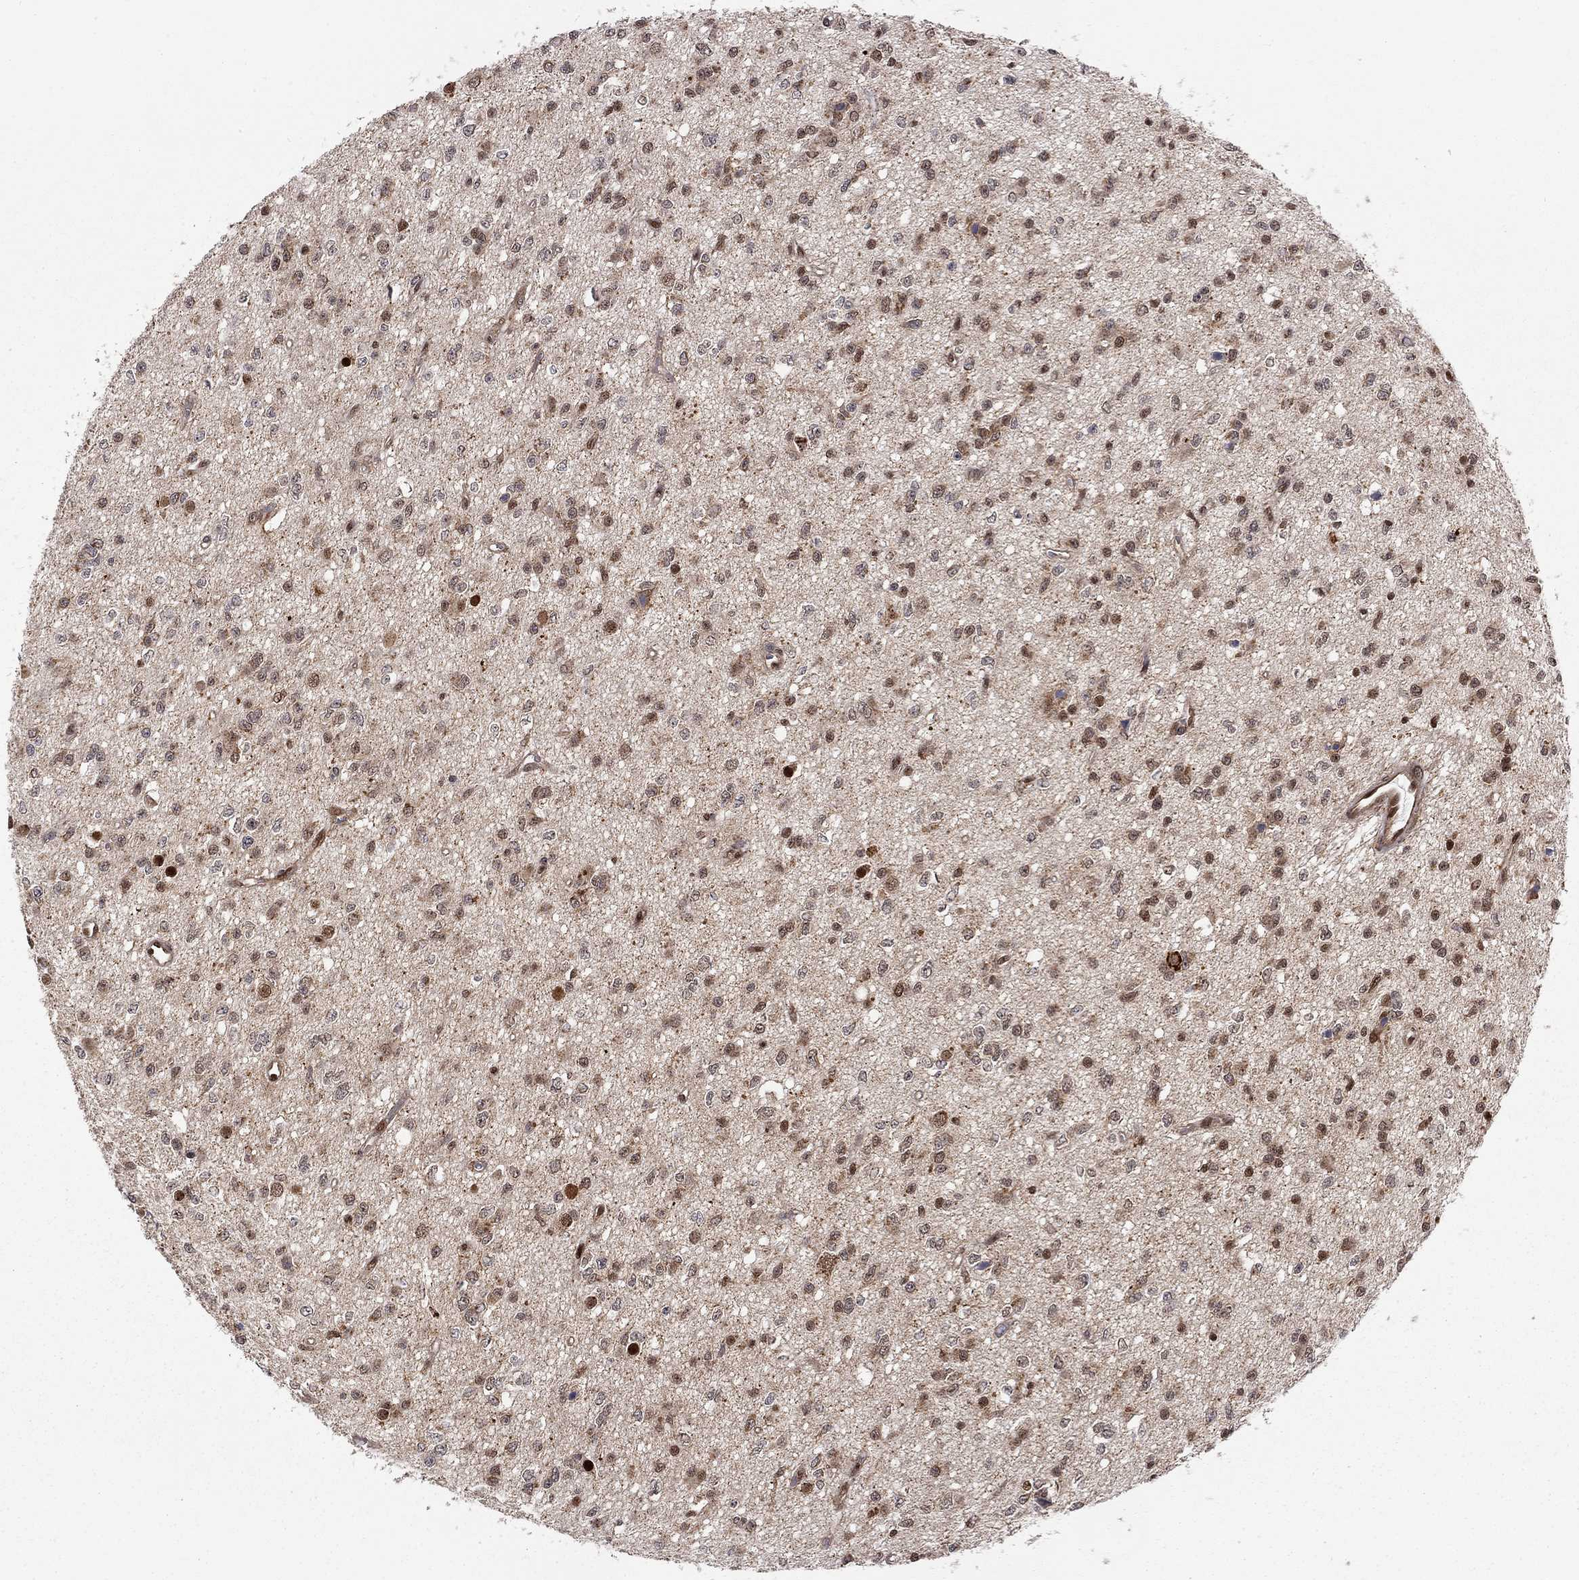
{"staining": {"intensity": "strong", "quantity": "<25%", "location": "nuclear"}, "tissue": "glioma", "cell_type": "Tumor cells", "image_type": "cancer", "snomed": [{"axis": "morphology", "description": "Glioma, malignant, Low grade"}, {"axis": "topography", "description": "Brain"}], "caption": "Low-grade glioma (malignant) stained for a protein exhibits strong nuclear positivity in tumor cells.", "gene": "ELOB", "patient": {"sex": "female", "age": 45}}